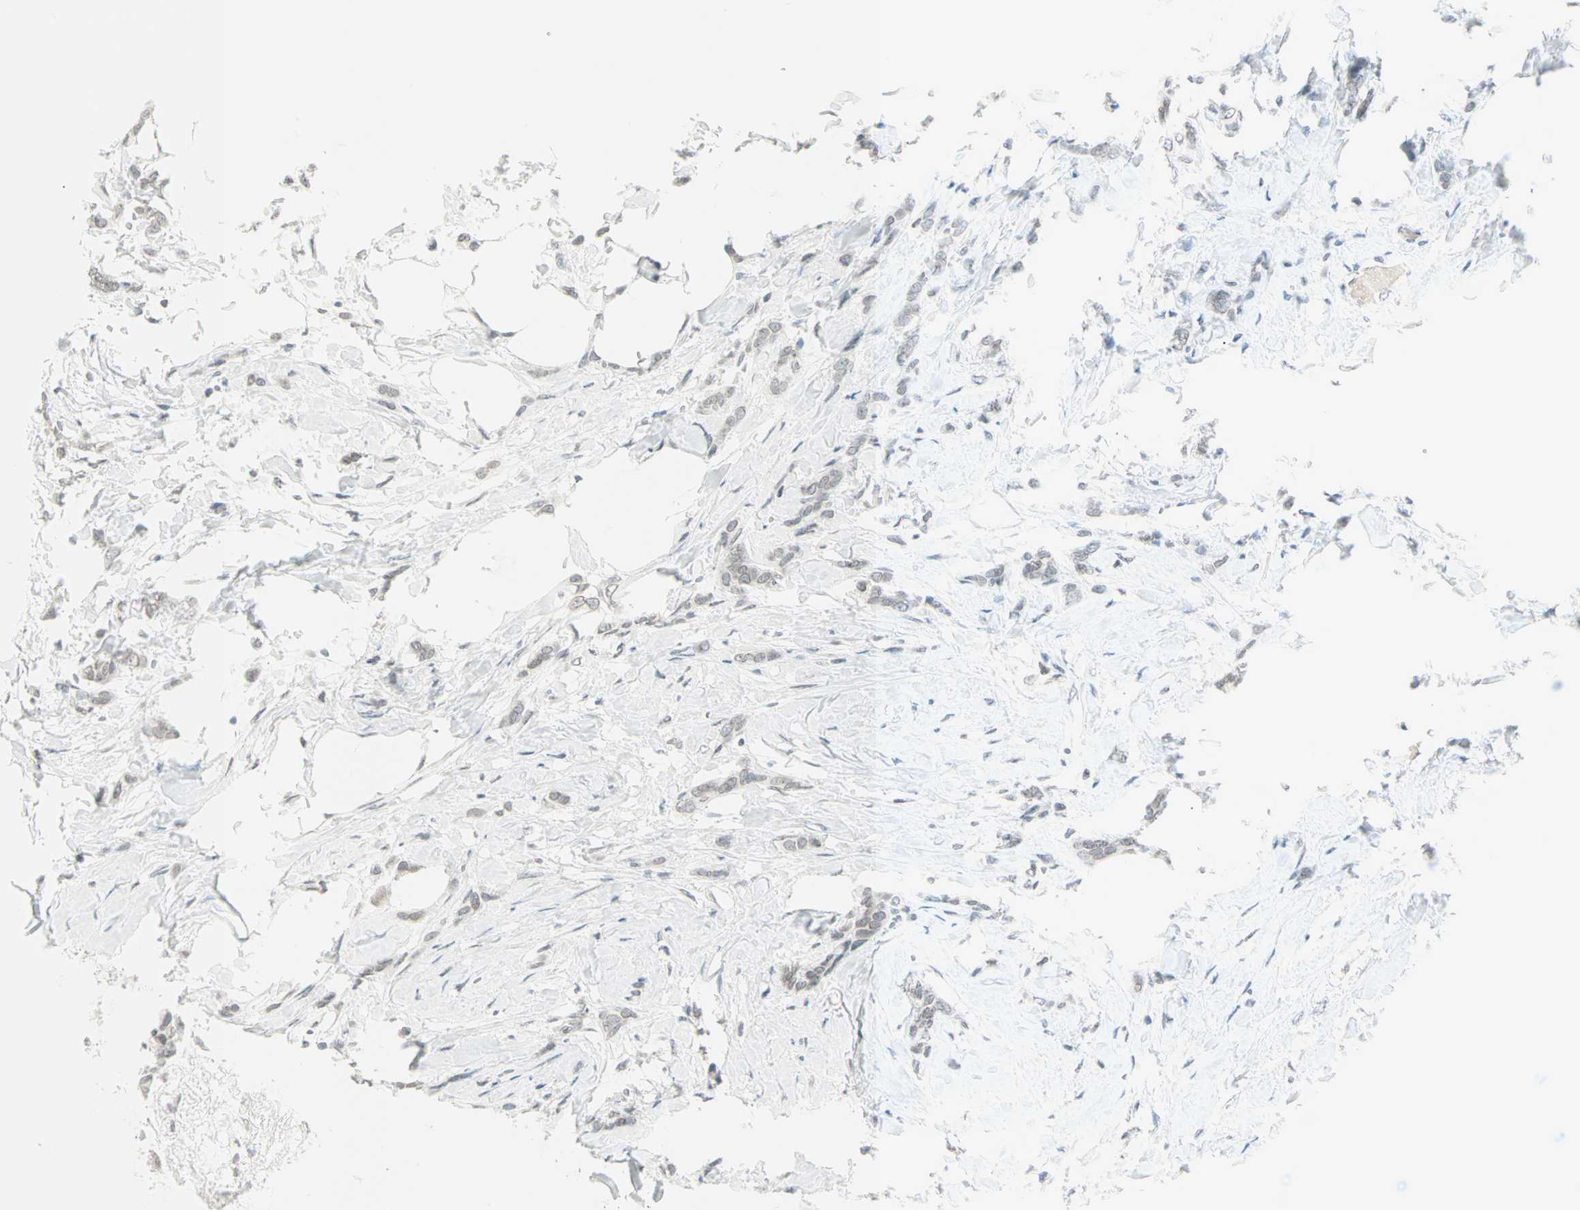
{"staining": {"intensity": "weak", "quantity": "<25%", "location": "nuclear"}, "tissue": "breast cancer", "cell_type": "Tumor cells", "image_type": "cancer", "snomed": [{"axis": "morphology", "description": "Lobular carcinoma, in situ"}, {"axis": "morphology", "description": "Lobular carcinoma"}, {"axis": "topography", "description": "Breast"}], "caption": "The histopathology image exhibits no significant positivity in tumor cells of breast lobular carcinoma in situ. (Brightfield microscopy of DAB (3,3'-diaminobenzidine) immunohistochemistry (IHC) at high magnification).", "gene": "BCAN", "patient": {"sex": "female", "age": 41}}